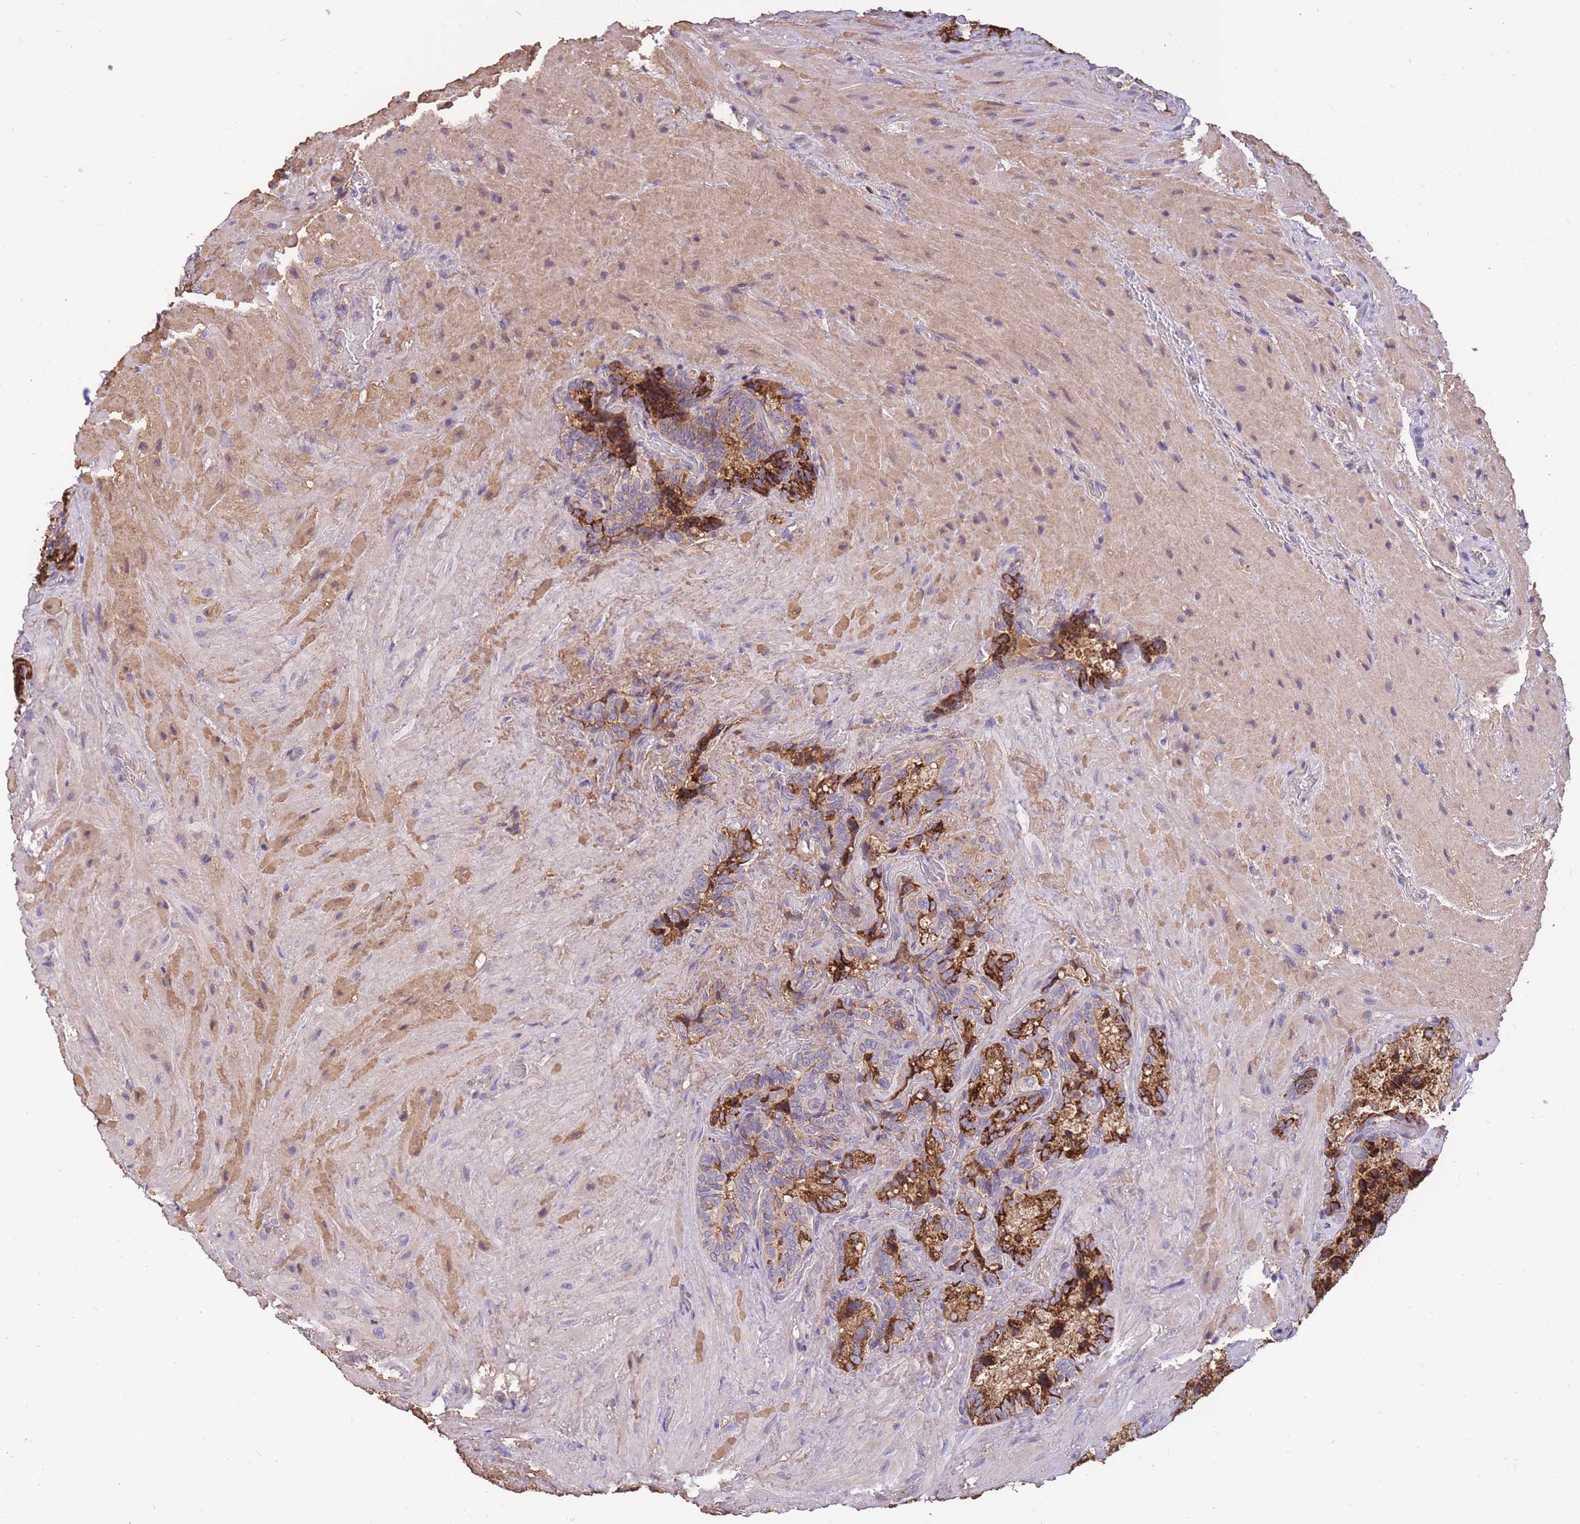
{"staining": {"intensity": "strong", "quantity": "25%-75%", "location": "cytoplasmic/membranous"}, "tissue": "seminal vesicle", "cell_type": "Glandular cells", "image_type": "normal", "snomed": [{"axis": "morphology", "description": "Normal tissue, NOS"}, {"axis": "topography", "description": "Seminal veicle"}], "caption": "Approximately 25%-75% of glandular cells in normal seminal vesicle show strong cytoplasmic/membranous protein expression as visualized by brown immunohistochemical staining.", "gene": "TOPAZ1", "patient": {"sex": "male", "age": 62}}